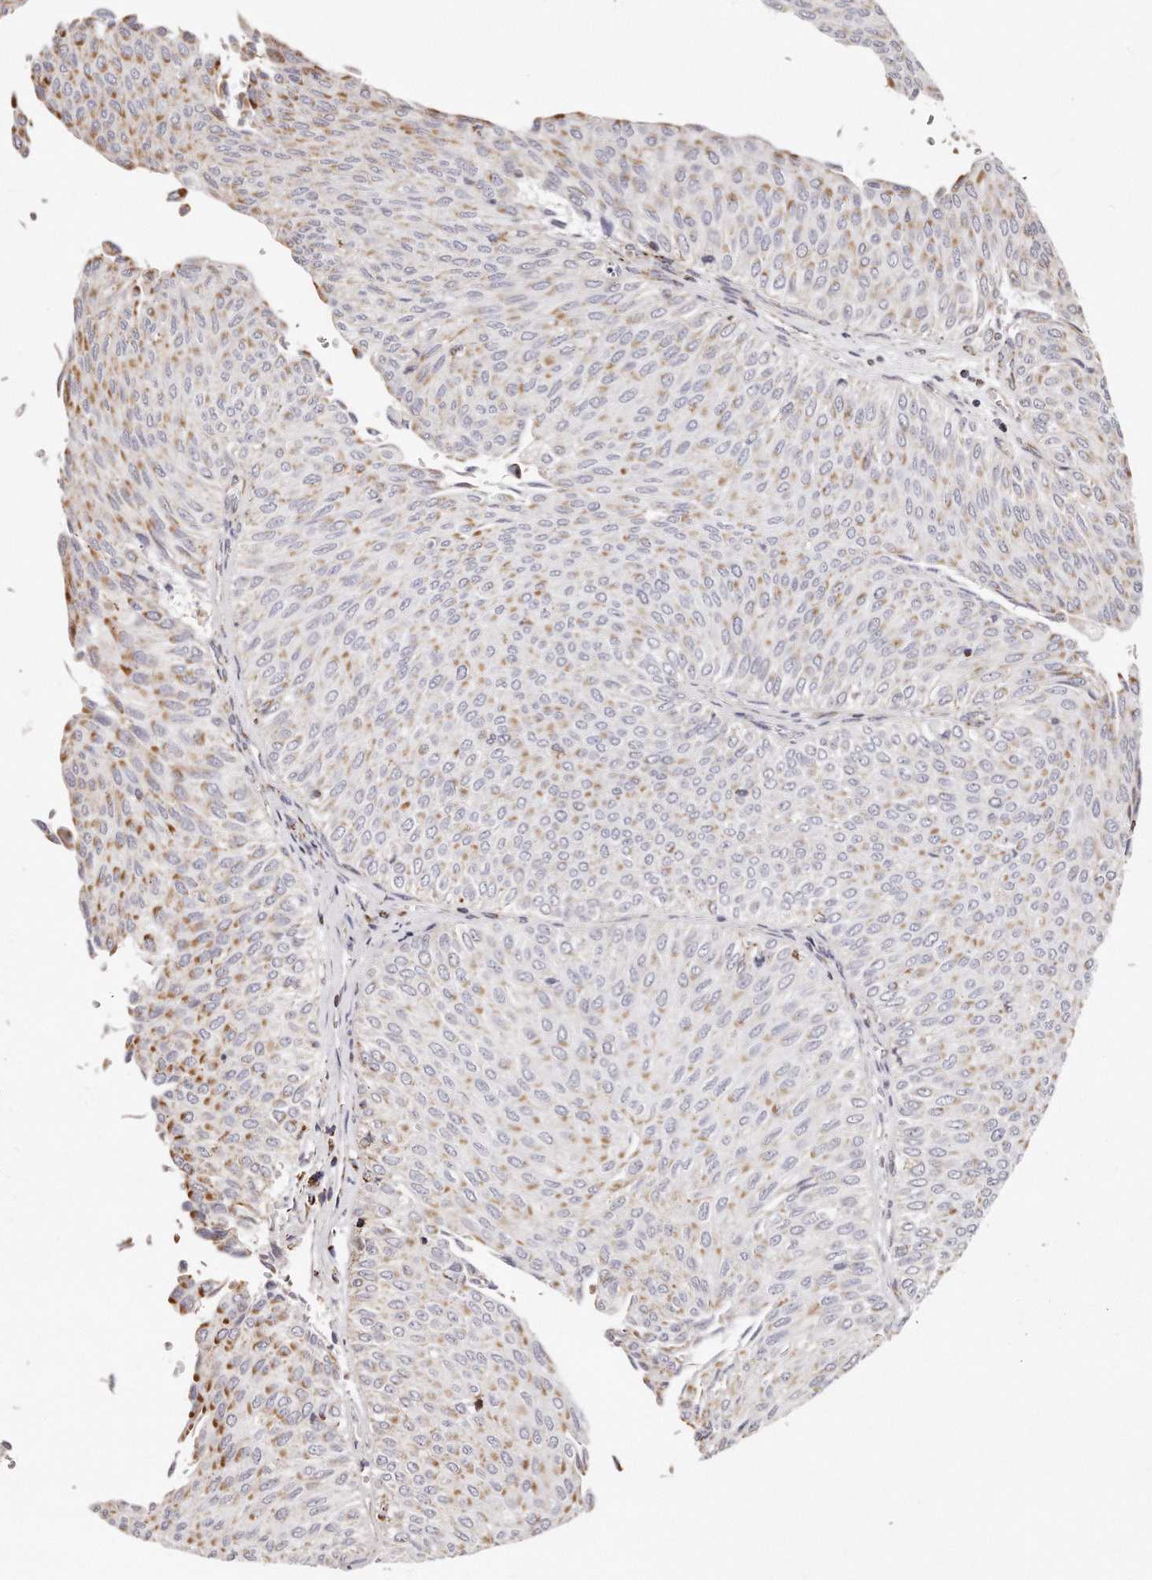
{"staining": {"intensity": "moderate", "quantity": "25%-75%", "location": "cytoplasmic/membranous"}, "tissue": "urothelial cancer", "cell_type": "Tumor cells", "image_type": "cancer", "snomed": [{"axis": "morphology", "description": "Urothelial carcinoma, Low grade"}, {"axis": "topography", "description": "Urinary bladder"}], "caption": "The immunohistochemical stain highlights moderate cytoplasmic/membranous staining in tumor cells of urothelial cancer tissue.", "gene": "RTKN", "patient": {"sex": "male", "age": 78}}